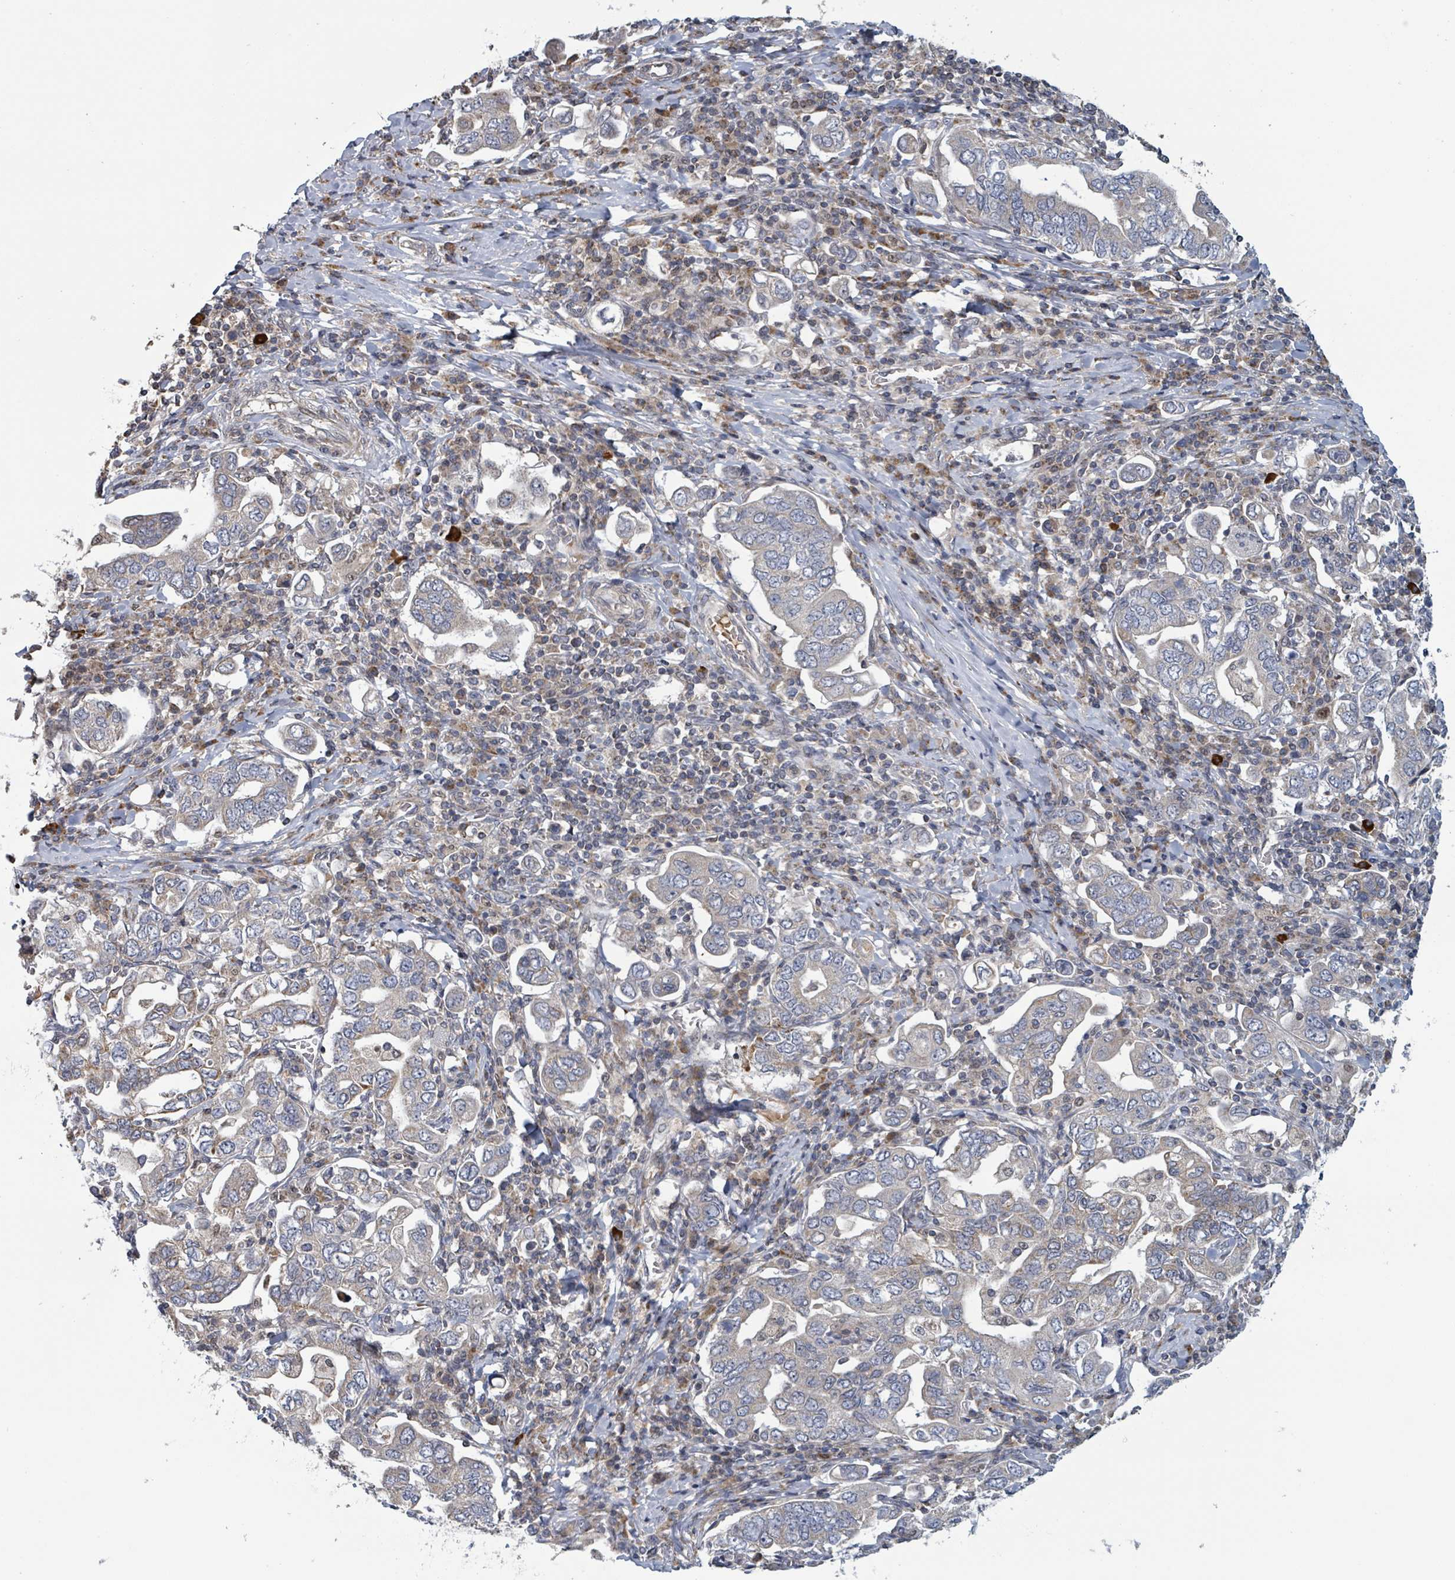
{"staining": {"intensity": "weak", "quantity": "<25%", "location": "cytoplasmic/membranous"}, "tissue": "stomach cancer", "cell_type": "Tumor cells", "image_type": "cancer", "snomed": [{"axis": "morphology", "description": "Adenocarcinoma, NOS"}, {"axis": "topography", "description": "Stomach, upper"}, {"axis": "topography", "description": "Stomach"}], "caption": "Histopathology image shows no protein staining in tumor cells of stomach cancer (adenocarcinoma) tissue.", "gene": "HIVEP1", "patient": {"sex": "male", "age": 62}}